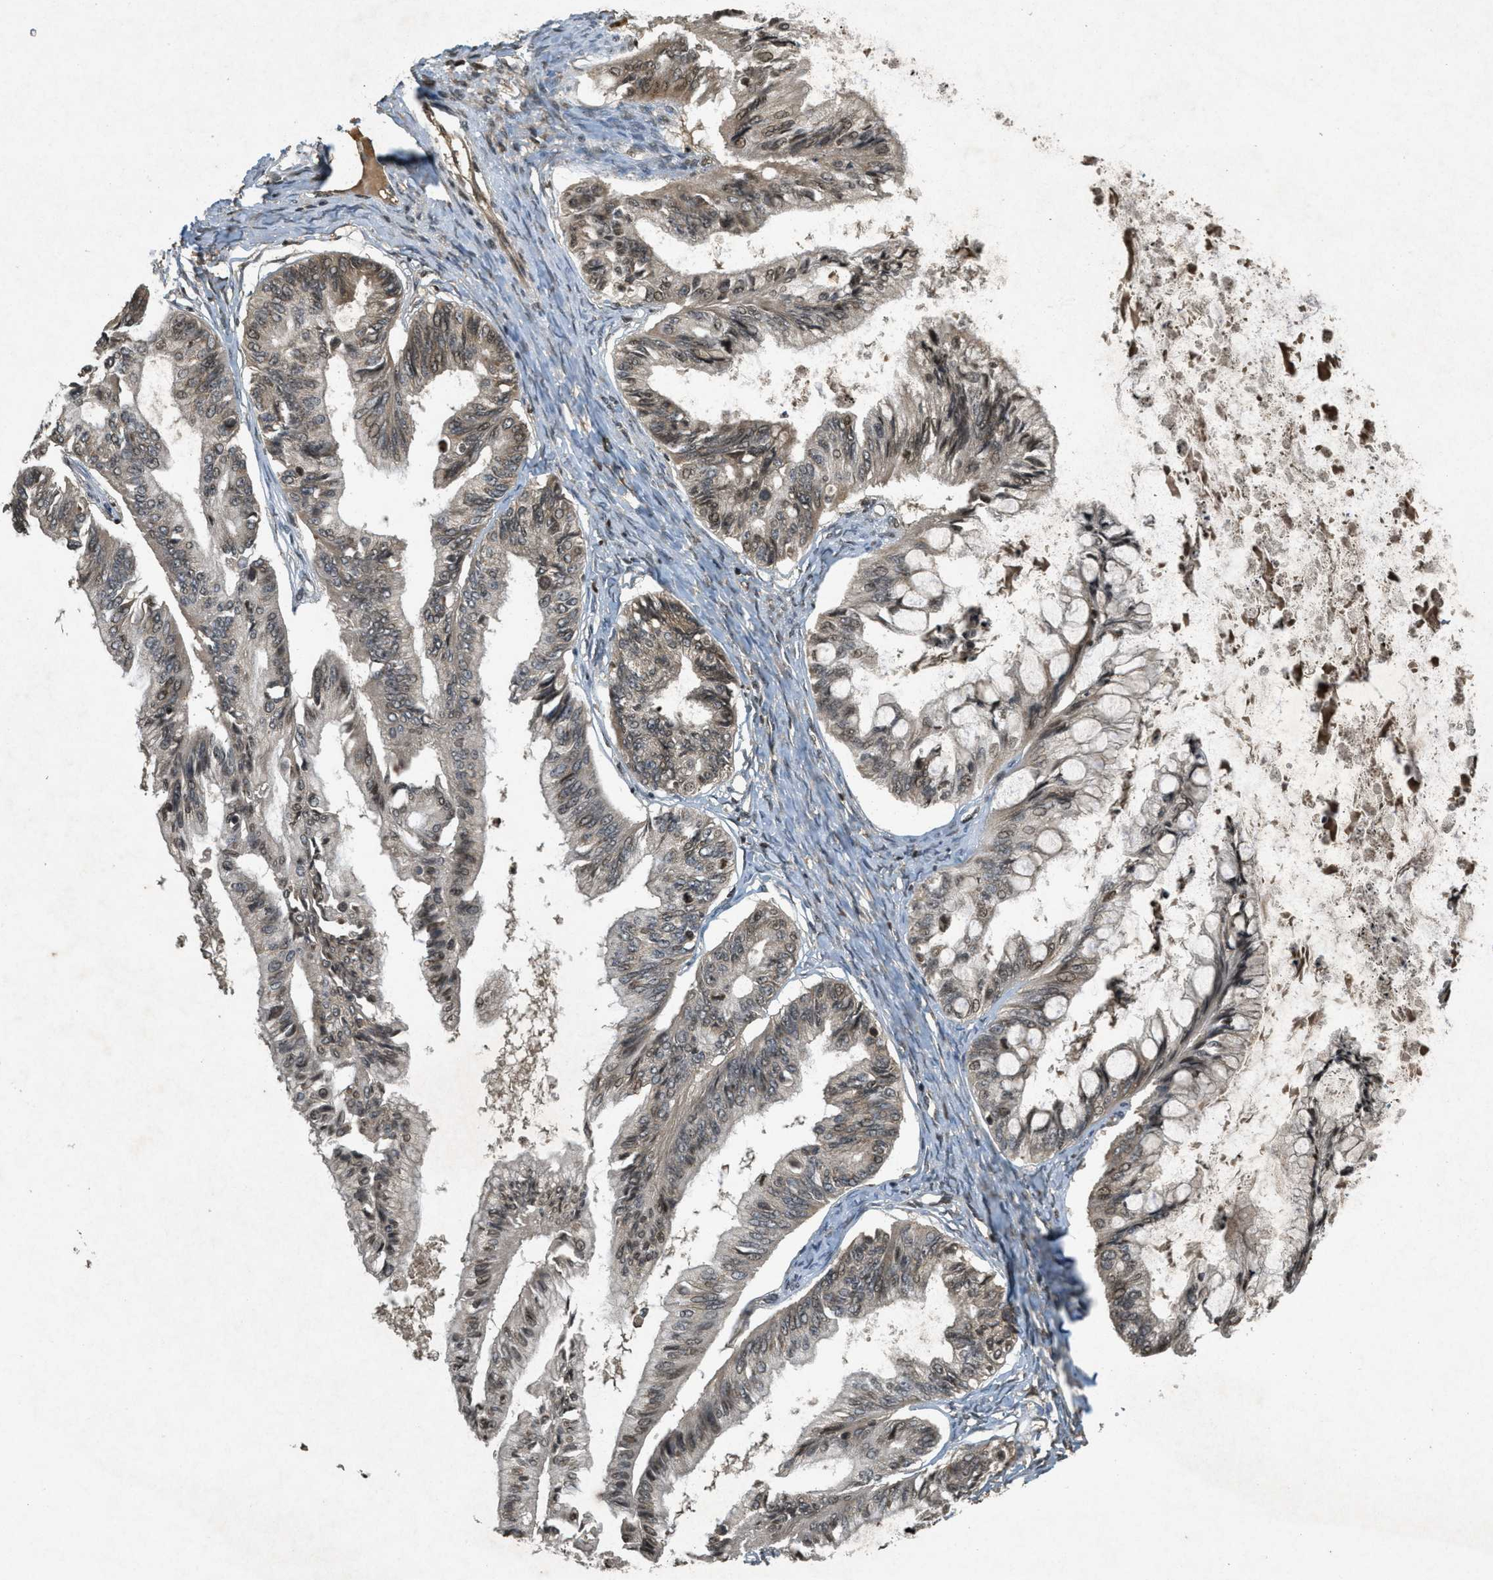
{"staining": {"intensity": "moderate", "quantity": ">75%", "location": "cytoplasmic/membranous,nuclear"}, "tissue": "ovarian cancer", "cell_type": "Tumor cells", "image_type": "cancer", "snomed": [{"axis": "morphology", "description": "Cystadenocarcinoma, mucinous, NOS"}, {"axis": "topography", "description": "Ovary"}], "caption": "A photomicrograph of human mucinous cystadenocarcinoma (ovarian) stained for a protein reveals moderate cytoplasmic/membranous and nuclear brown staining in tumor cells.", "gene": "ATG7", "patient": {"sex": "female", "age": 57}}